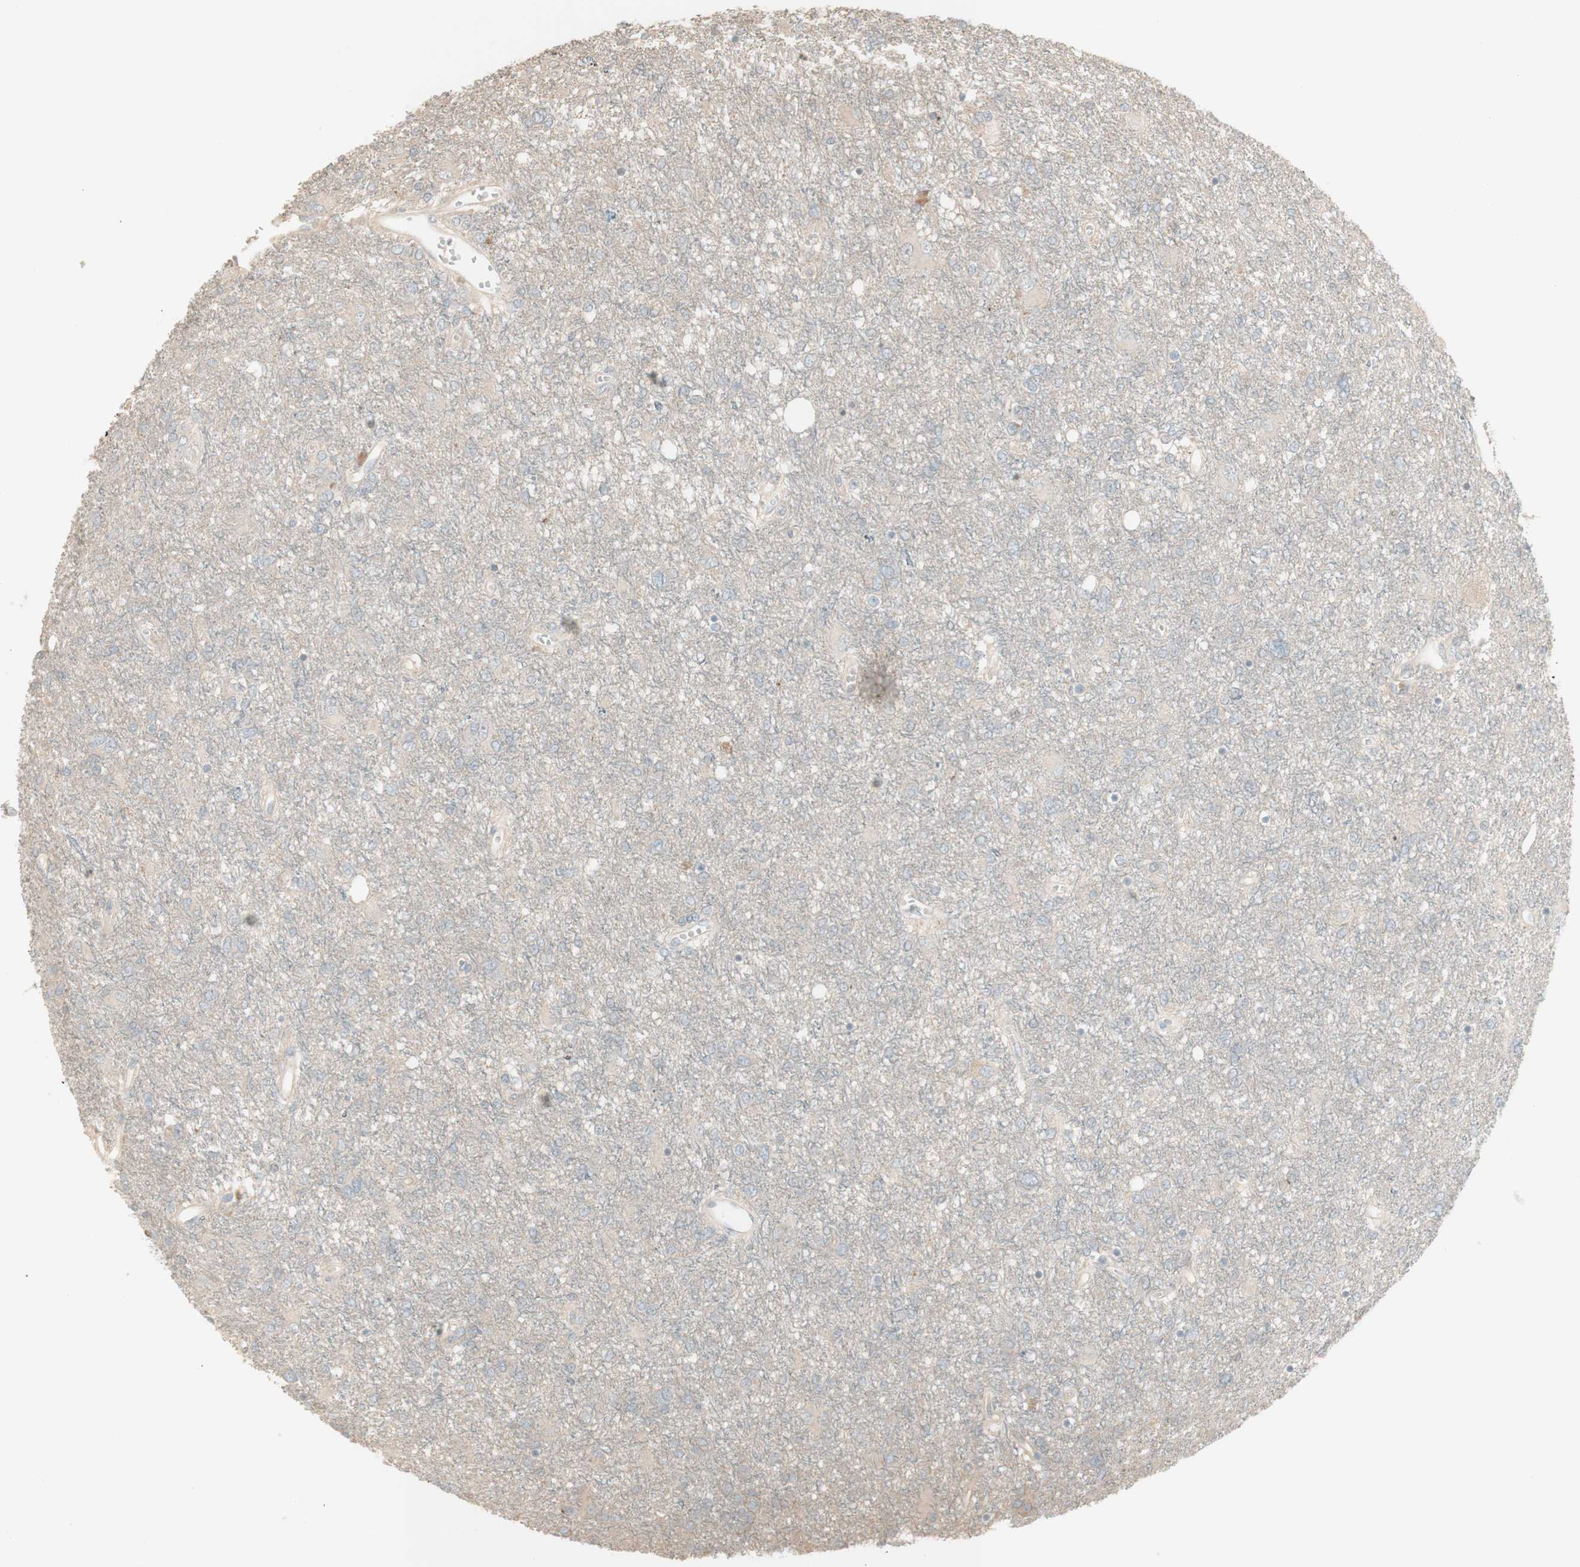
{"staining": {"intensity": "negative", "quantity": "none", "location": "none"}, "tissue": "glioma", "cell_type": "Tumor cells", "image_type": "cancer", "snomed": [{"axis": "morphology", "description": "Glioma, malignant, High grade"}, {"axis": "topography", "description": "Brain"}], "caption": "Glioma was stained to show a protein in brown. There is no significant positivity in tumor cells.", "gene": "IFNG", "patient": {"sex": "female", "age": 59}}